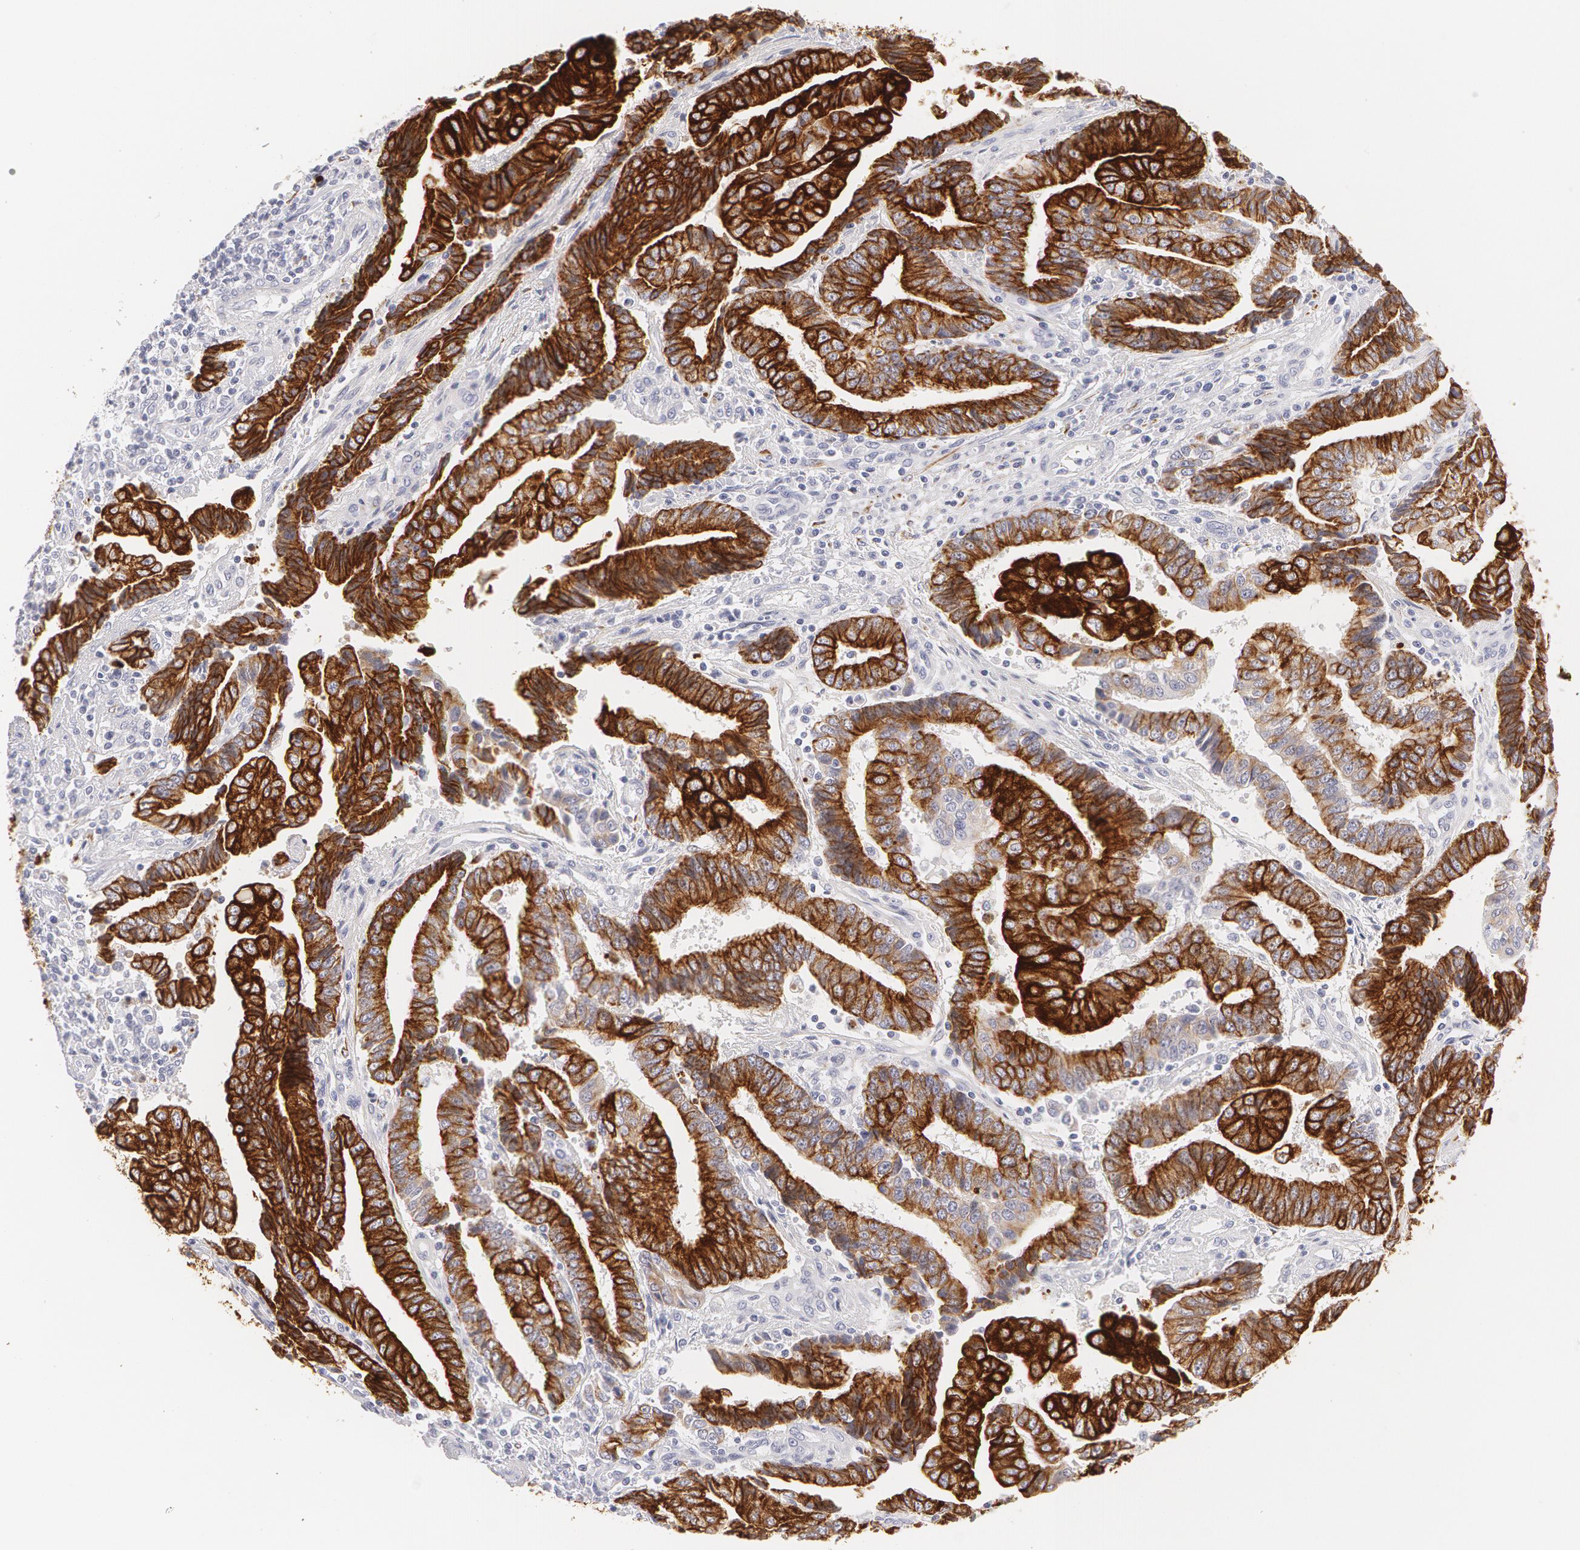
{"staining": {"intensity": "strong", "quantity": ">75%", "location": "cytoplasmic/membranous"}, "tissue": "endometrial cancer", "cell_type": "Tumor cells", "image_type": "cancer", "snomed": [{"axis": "morphology", "description": "Adenocarcinoma, NOS"}, {"axis": "topography", "description": "Endometrium"}], "caption": "Endometrial adenocarcinoma stained with DAB (3,3'-diaminobenzidine) immunohistochemistry (IHC) reveals high levels of strong cytoplasmic/membranous positivity in approximately >75% of tumor cells. Using DAB (3,3'-diaminobenzidine) (brown) and hematoxylin (blue) stains, captured at high magnification using brightfield microscopy.", "gene": "KRT8", "patient": {"sex": "female", "age": 75}}